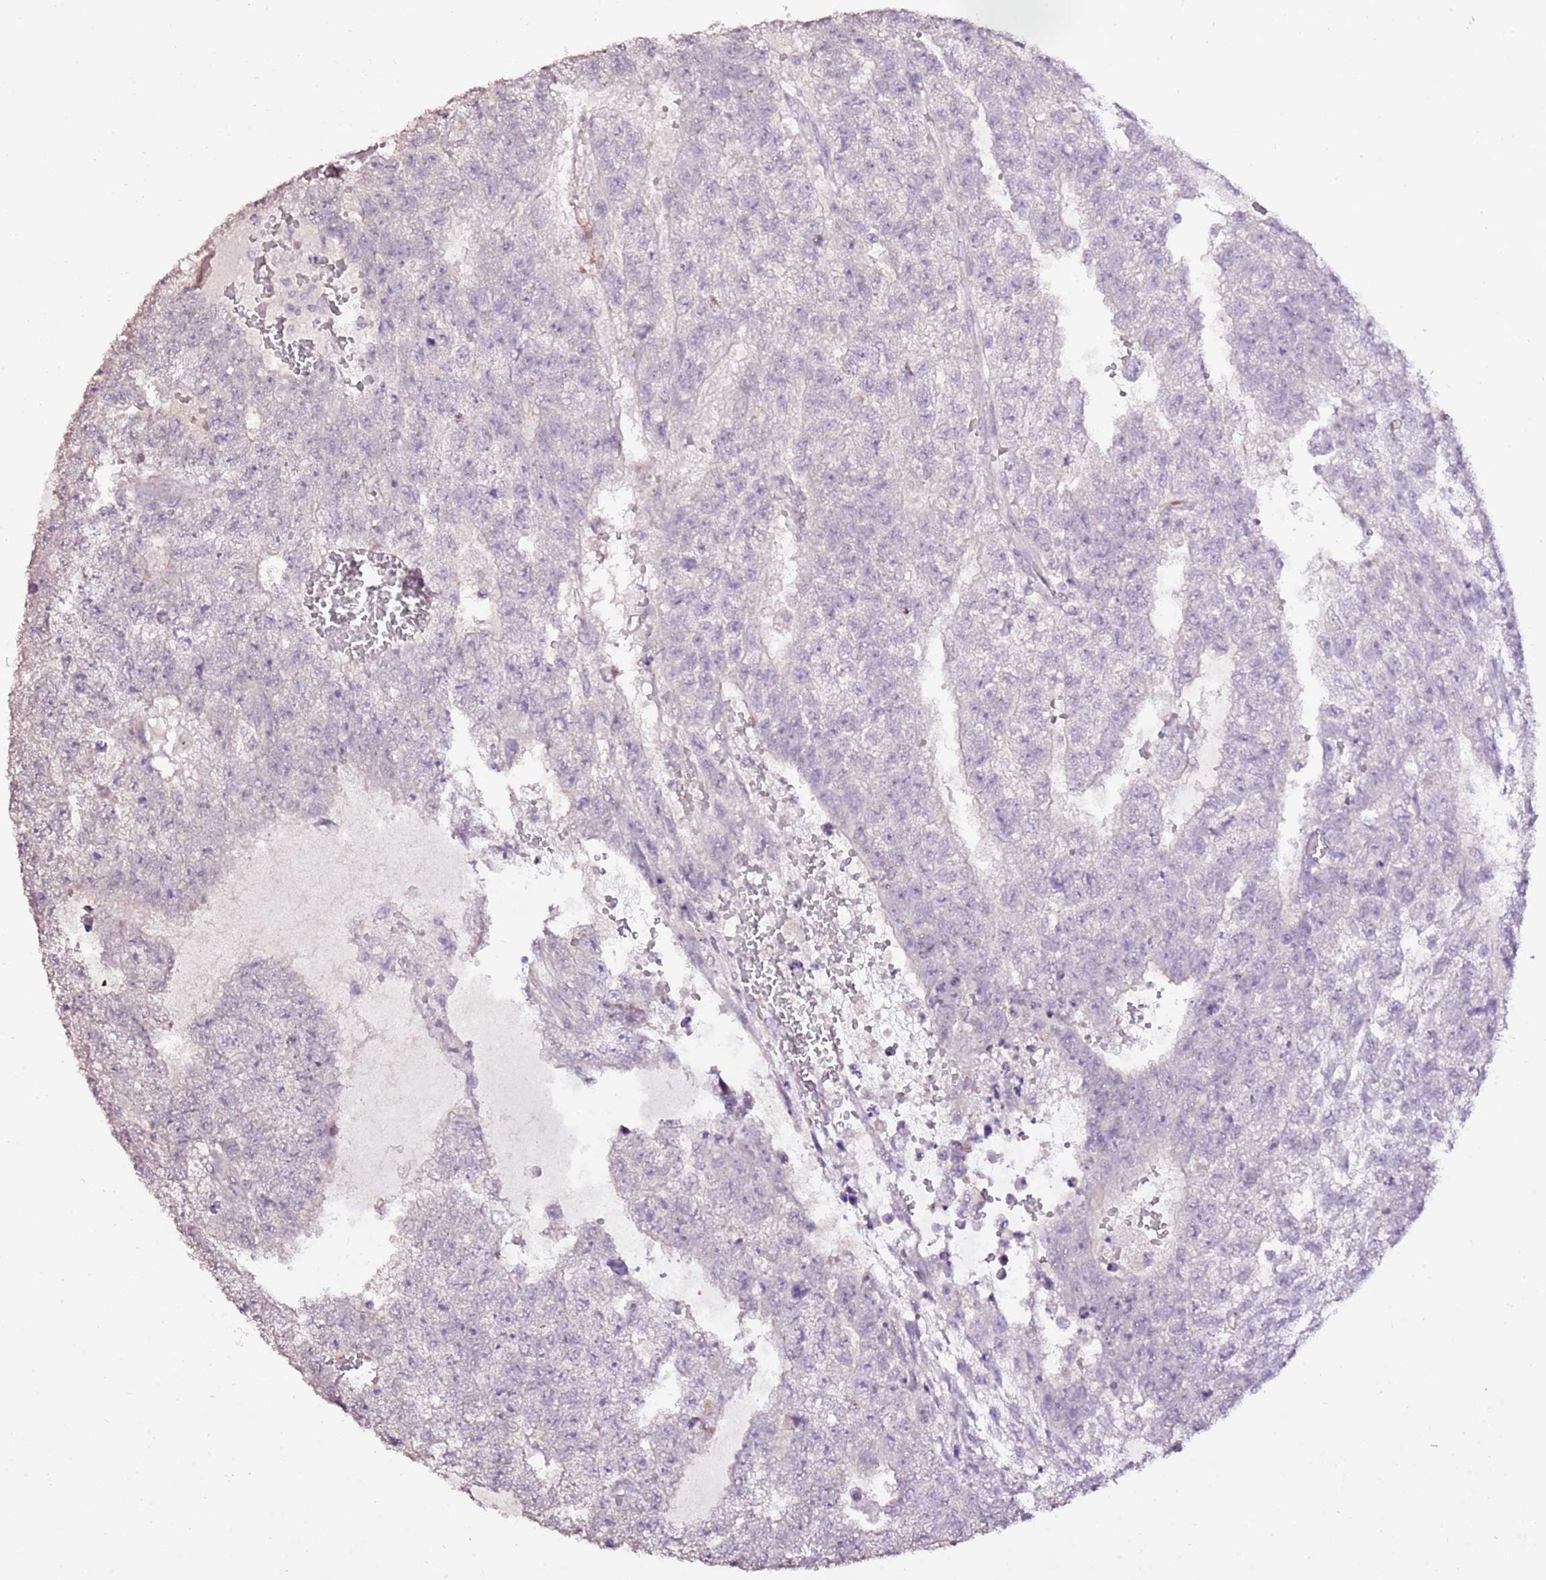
{"staining": {"intensity": "negative", "quantity": "none", "location": "none"}, "tissue": "testis cancer", "cell_type": "Tumor cells", "image_type": "cancer", "snomed": [{"axis": "morphology", "description": "Carcinoma, Embryonal, NOS"}, {"axis": "topography", "description": "Testis"}], "caption": "Immunohistochemistry image of neoplastic tissue: human testis embryonal carcinoma stained with DAB (3,3'-diaminobenzidine) shows no significant protein staining in tumor cells.", "gene": "ART5", "patient": {"sex": "male", "age": 26}}